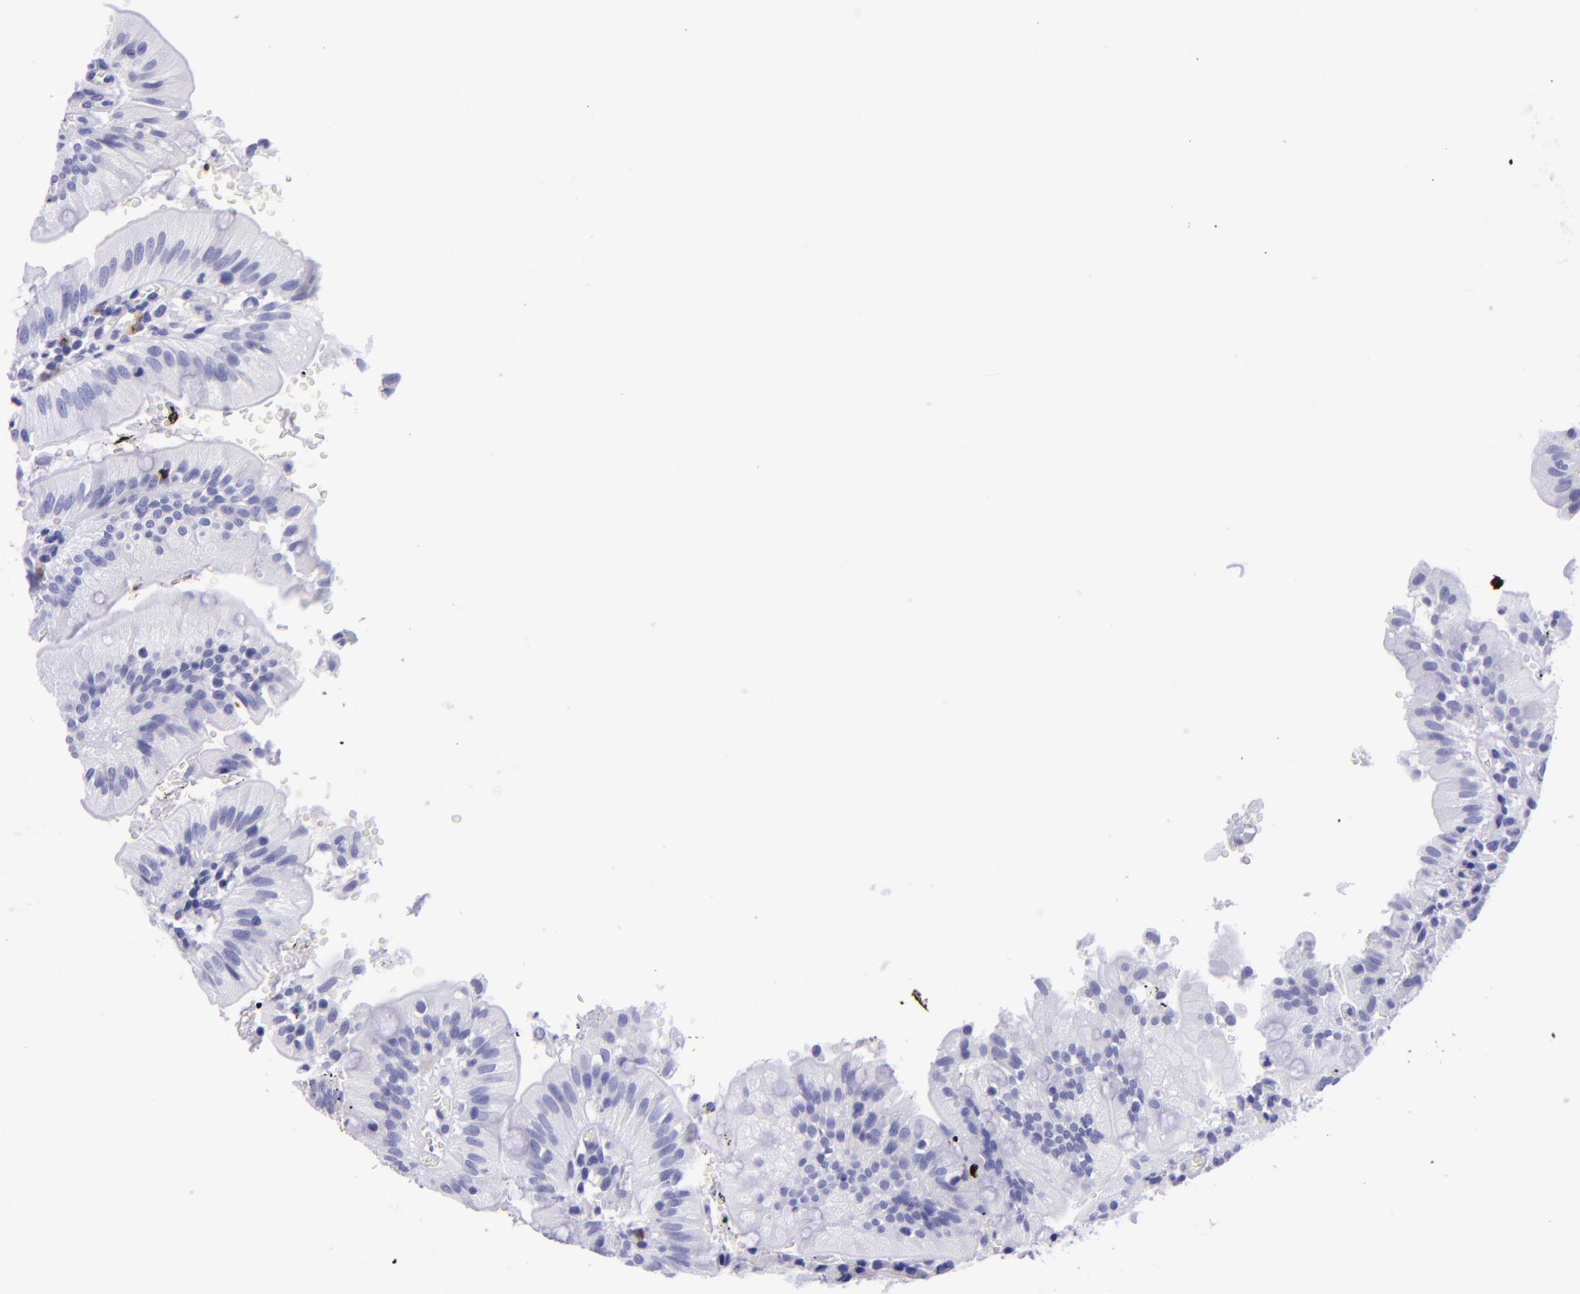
{"staining": {"intensity": "negative", "quantity": "none", "location": "none"}, "tissue": "small intestine", "cell_type": "Glandular cells", "image_type": "normal", "snomed": [{"axis": "morphology", "description": "Normal tissue, NOS"}, {"axis": "topography", "description": "Small intestine"}], "caption": "Protein analysis of benign small intestine displays no significant expression in glandular cells.", "gene": "TYRP1", "patient": {"sex": "male", "age": 71}}